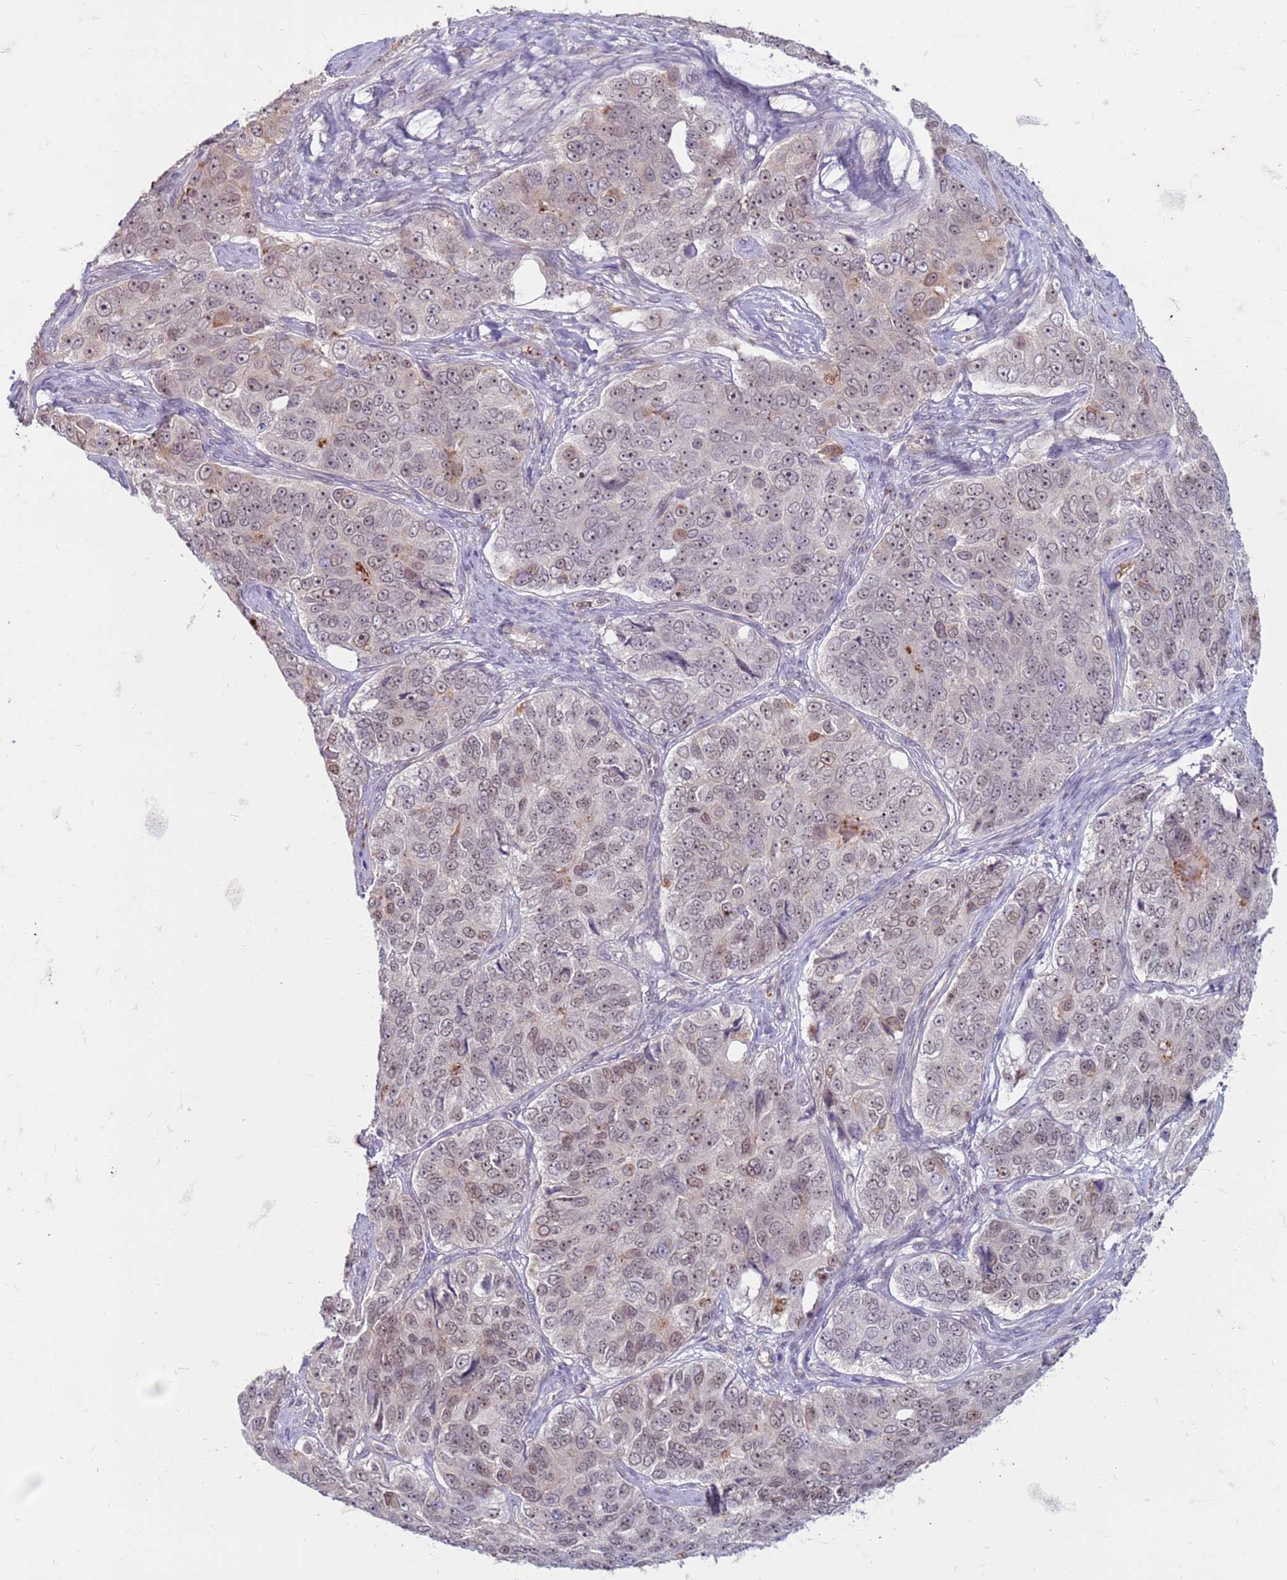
{"staining": {"intensity": "weak", "quantity": "25%-75%", "location": "nuclear"}, "tissue": "ovarian cancer", "cell_type": "Tumor cells", "image_type": "cancer", "snomed": [{"axis": "morphology", "description": "Carcinoma, endometroid"}, {"axis": "topography", "description": "Ovary"}], "caption": "Approximately 25%-75% of tumor cells in human endometroid carcinoma (ovarian) demonstrate weak nuclear protein staining as visualized by brown immunohistochemical staining.", "gene": "SLC15A3", "patient": {"sex": "female", "age": 51}}